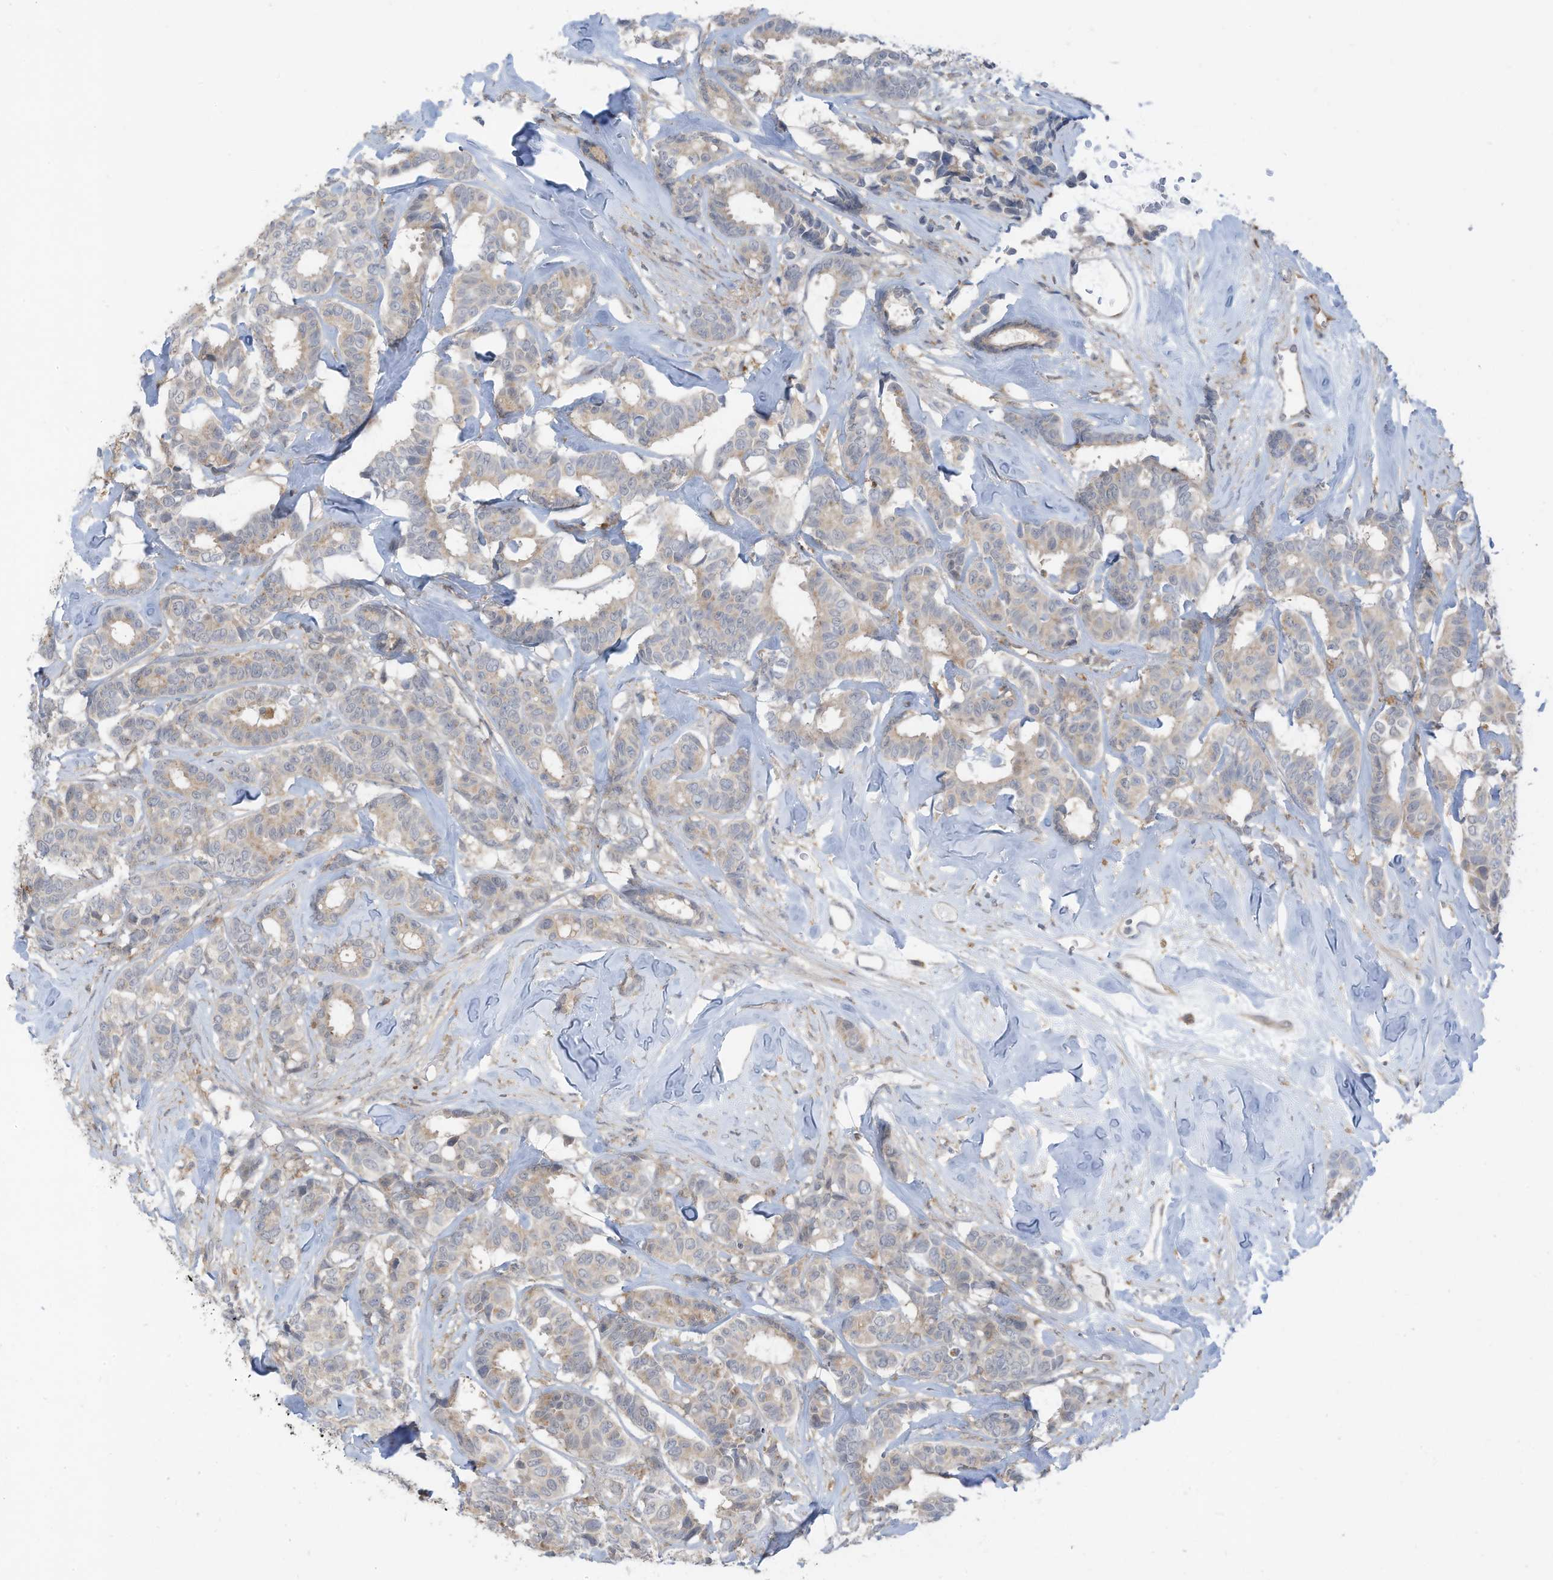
{"staining": {"intensity": "weak", "quantity": "<25%", "location": "cytoplasmic/membranous"}, "tissue": "breast cancer", "cell_type": "Tumor cells", "image_type": "cancer", "snomed": [{"axis": "morphology", "description": "Duct carcinoma"}, {"axis": "topography", "description": "Breast"}], "caption": "This is an immunohistochemistry (IHC) image of breast cancer. There is no staining in tumor cells.", "gene": "DZIP3", "patient": {"sex": "female", "age": 87}}